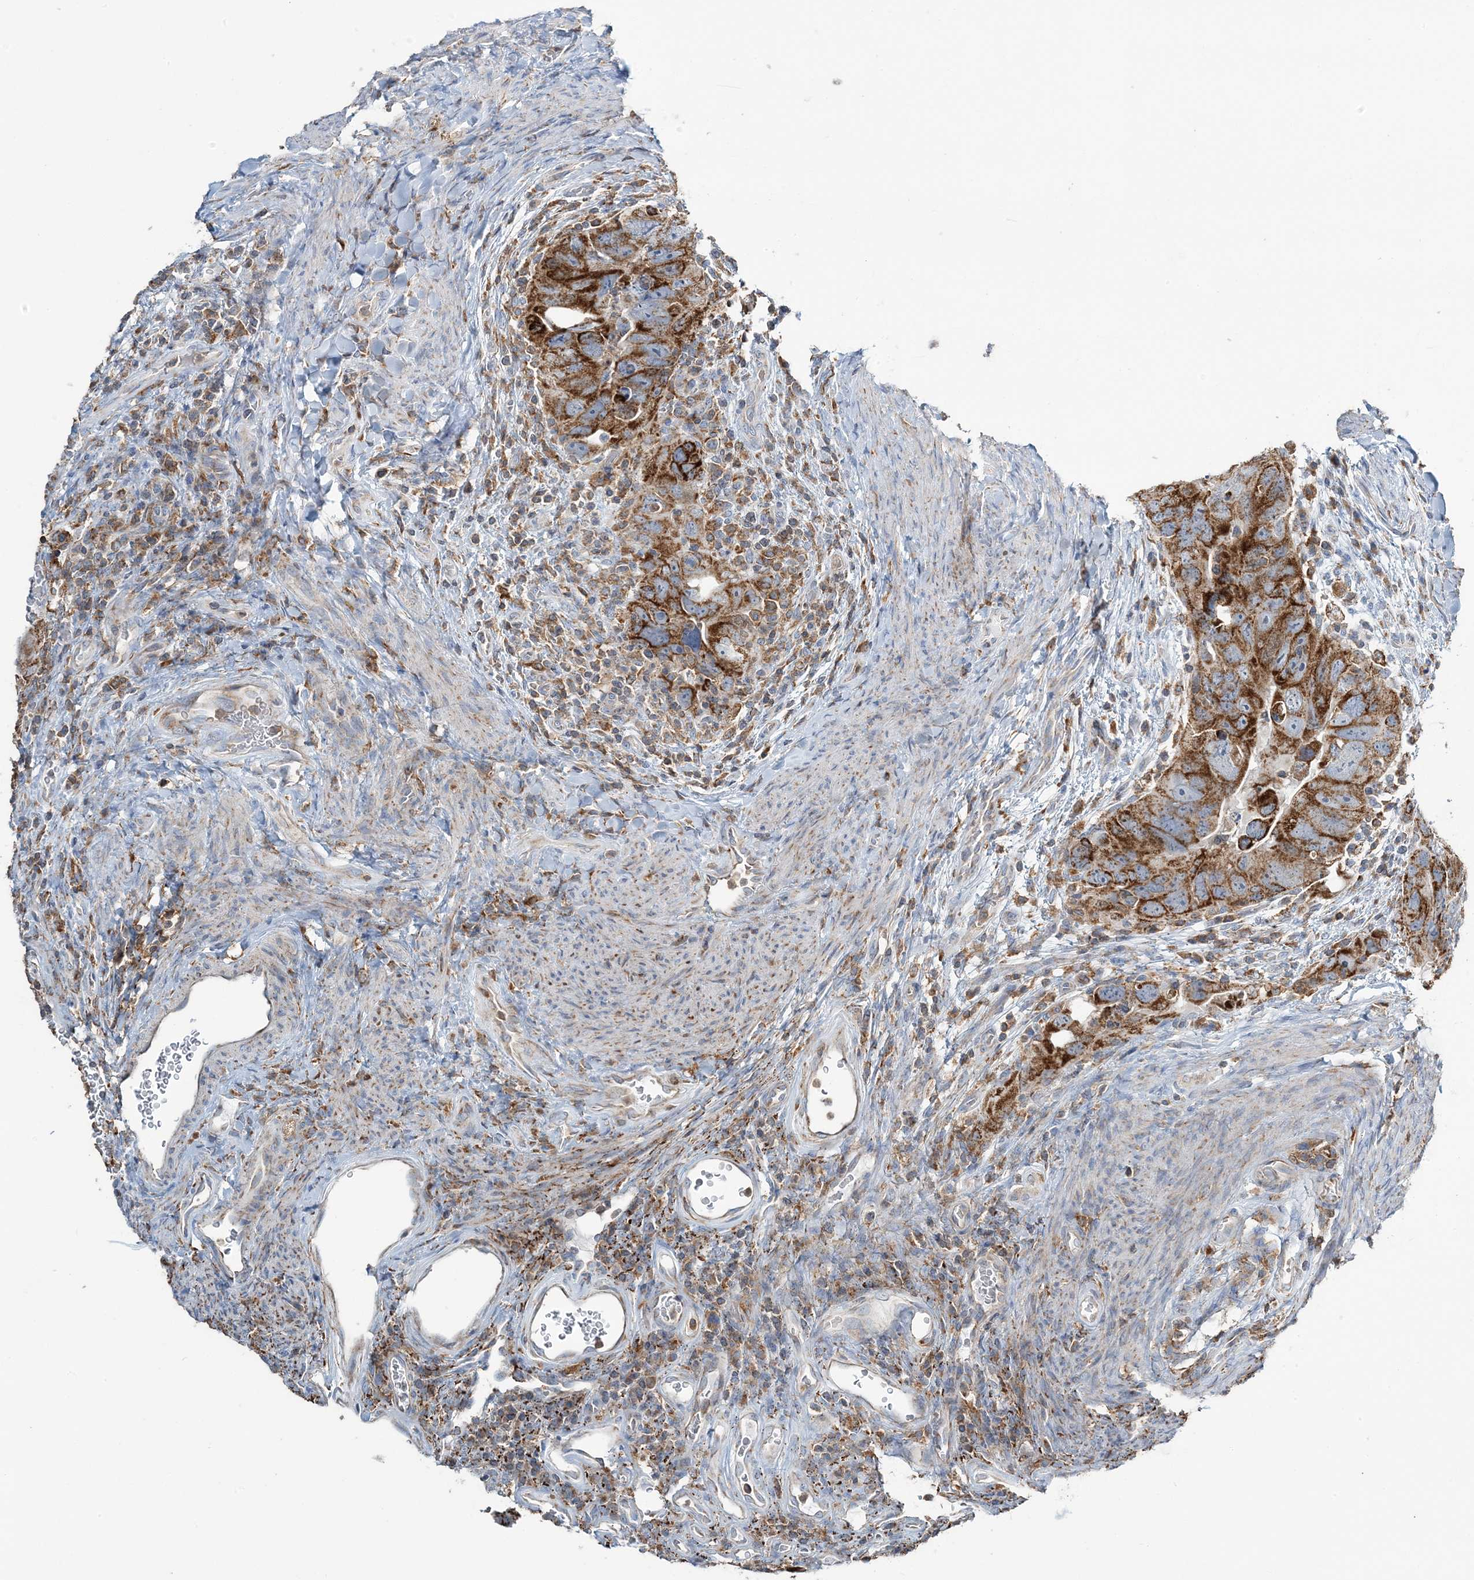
{"staining": {"intensity": "strong", "quantity": ">75%", "location": "cytoplasmic/membranous"}, "tissue": "colorectal cancer", "cell_type": "Tumor cells", "image_type": "cancer", "snomed": [{"axis": "morphology", "description": "Adenocarcinoma, NOS"}, {"axis": "topography", "description": "Rectum"}], "caption": "Immunohistochemistry staining of adenocarcinoma (colorectal), which reveals high levels of strong cytoplasmic/membranous staining in about >75% of tumor cells indicating strong cytoplasmic/membranous protein staining. The staining was performed using DAB (3,3'-diaminobenzidine) (brown) for protein detection and nuclei were counterstained in hematoxylin (blue).", "gene": "TMLHE", "patient": {"sex": "male", "age": 59}}